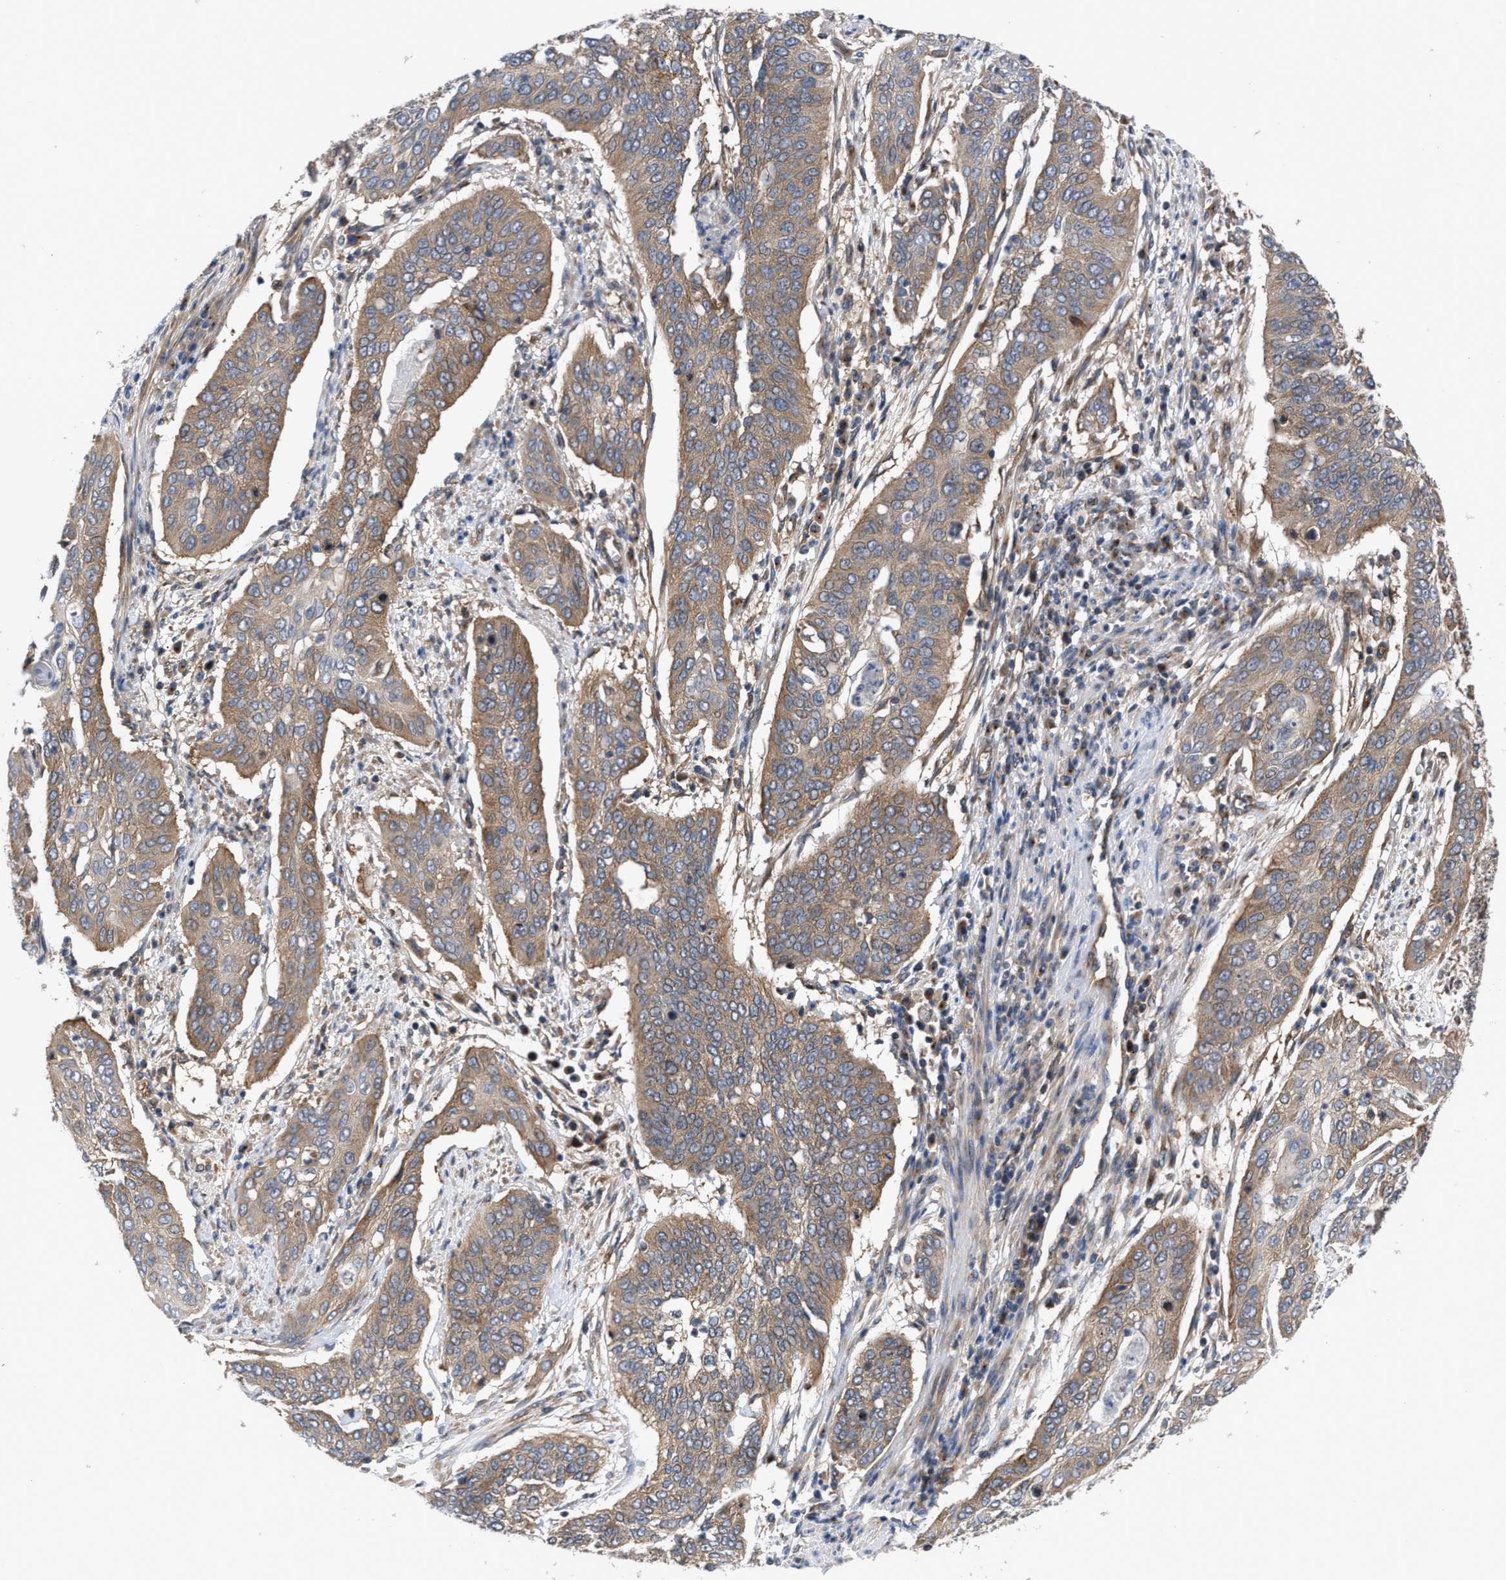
{"staining": {"intensity": "moderate", "quantity": ">75%", "location": "cytoplasmic/membranous"}, "tissue": "cervical cancer", "cell_type": "Tumor cells", "image_type": "cancer", "snomed": [{"axis": "morphology", "description": "Squamous cell carcinoma, NOS"}, {"axis": "topography", "description": "Cervix"}], "caption": "This photomicrograph shows IHC staining of human squamous cell carcinoma (cervical), with medium moderate cytoplasmic/membranous staining in about >75% of tumor cells.", "gene": "LAPTM4B", "patient": {"sex": "female", "age": 39}}